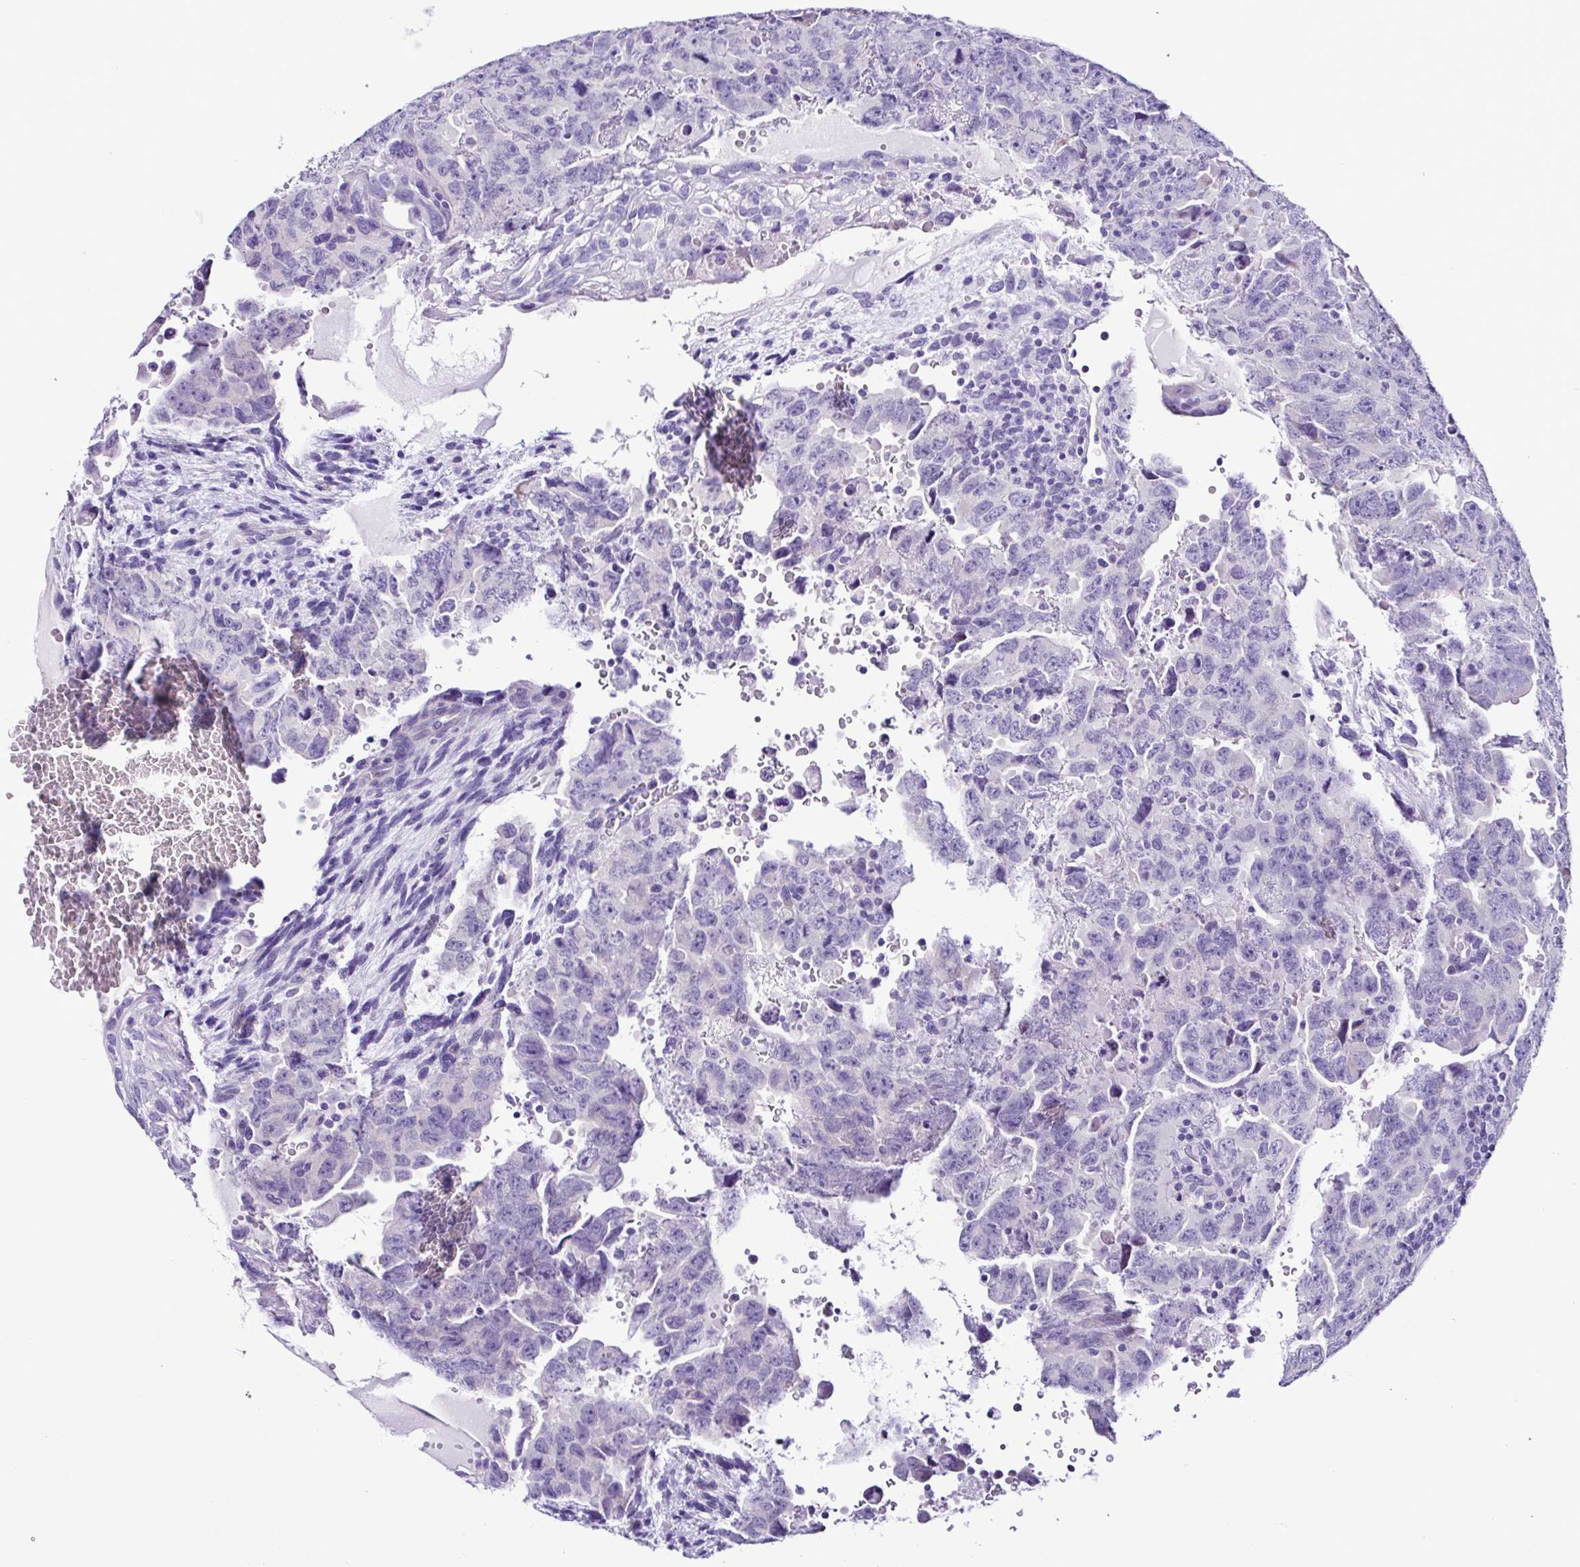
{"staining": {"intensity": "negative", "quantity": "none", "location": "none"}, "tissue": "testis cancer", "cell_type": "Tumor cells", "image_type": "cancer", "snomed": [{"axis": "morphology", "description": "Carcinoma, Embryonal, NOS"}, {"axis": "topography", "description": "Testis"}], "caption": "DAB immunohistochemical staining of testis embryonal carcinoma shows no significant expression in tumor cells.", "gene": "SRL", "patient": {"sex": "male", "age": 24}}